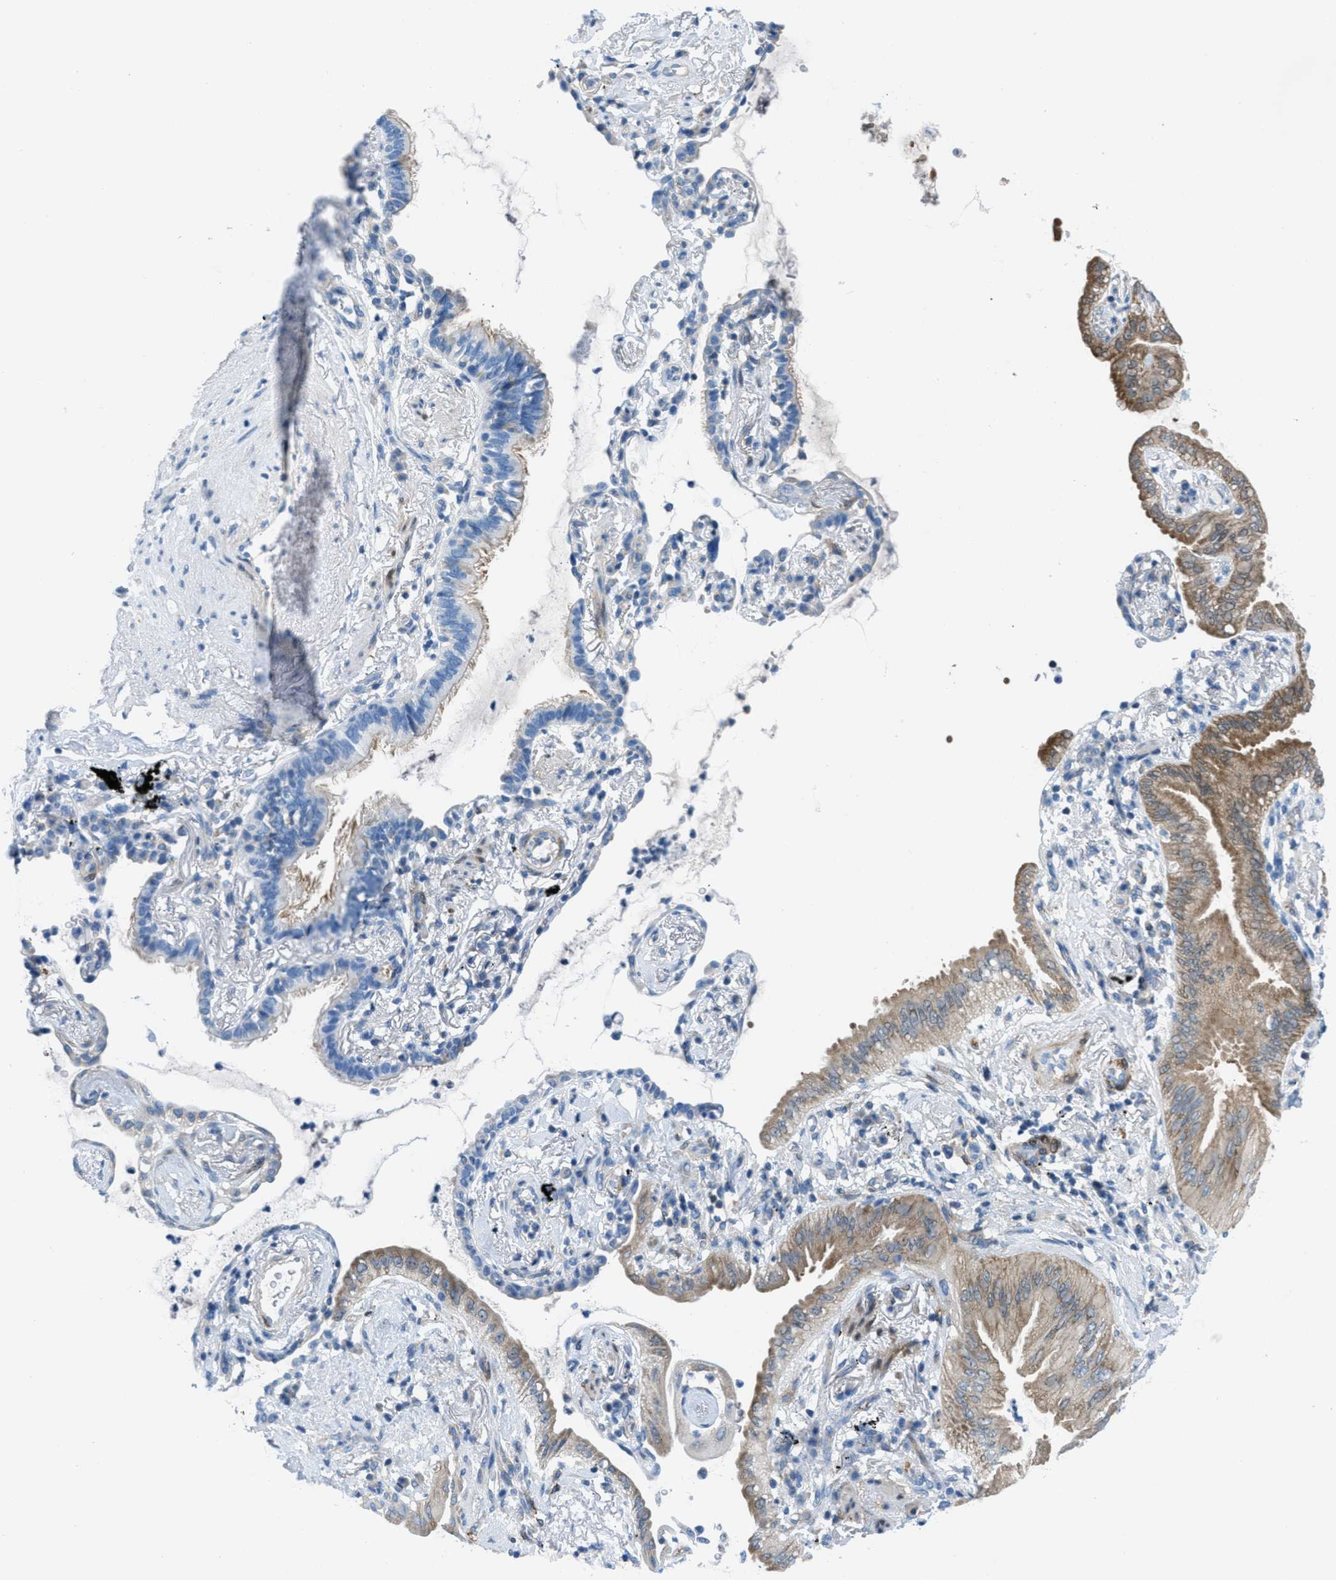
{"staining": {"intensity": "moderate", "quantity": "25%-75%", "location": "cytoplasmic/membranous"}, "tissue": "lung cancer", "cell_type": "Tumor cells", "image_type": "cancer", "snomed": [{"axis": "morphology", "description": "Adenocarcinoma, NOS"}, {"axis": "topography", "description": "Lung"}], "caption": "Immunohistochemistry (IHC) of lung cancer displays medium levels of moderate cytoplasmic/membranous staining in about 25%-75% of tumor cells. (brown staining indicates protein expression, while blue staining denotes nuclei).", "gene": "MAPRE2", "patient": {"sex": "female", "age": 70}}